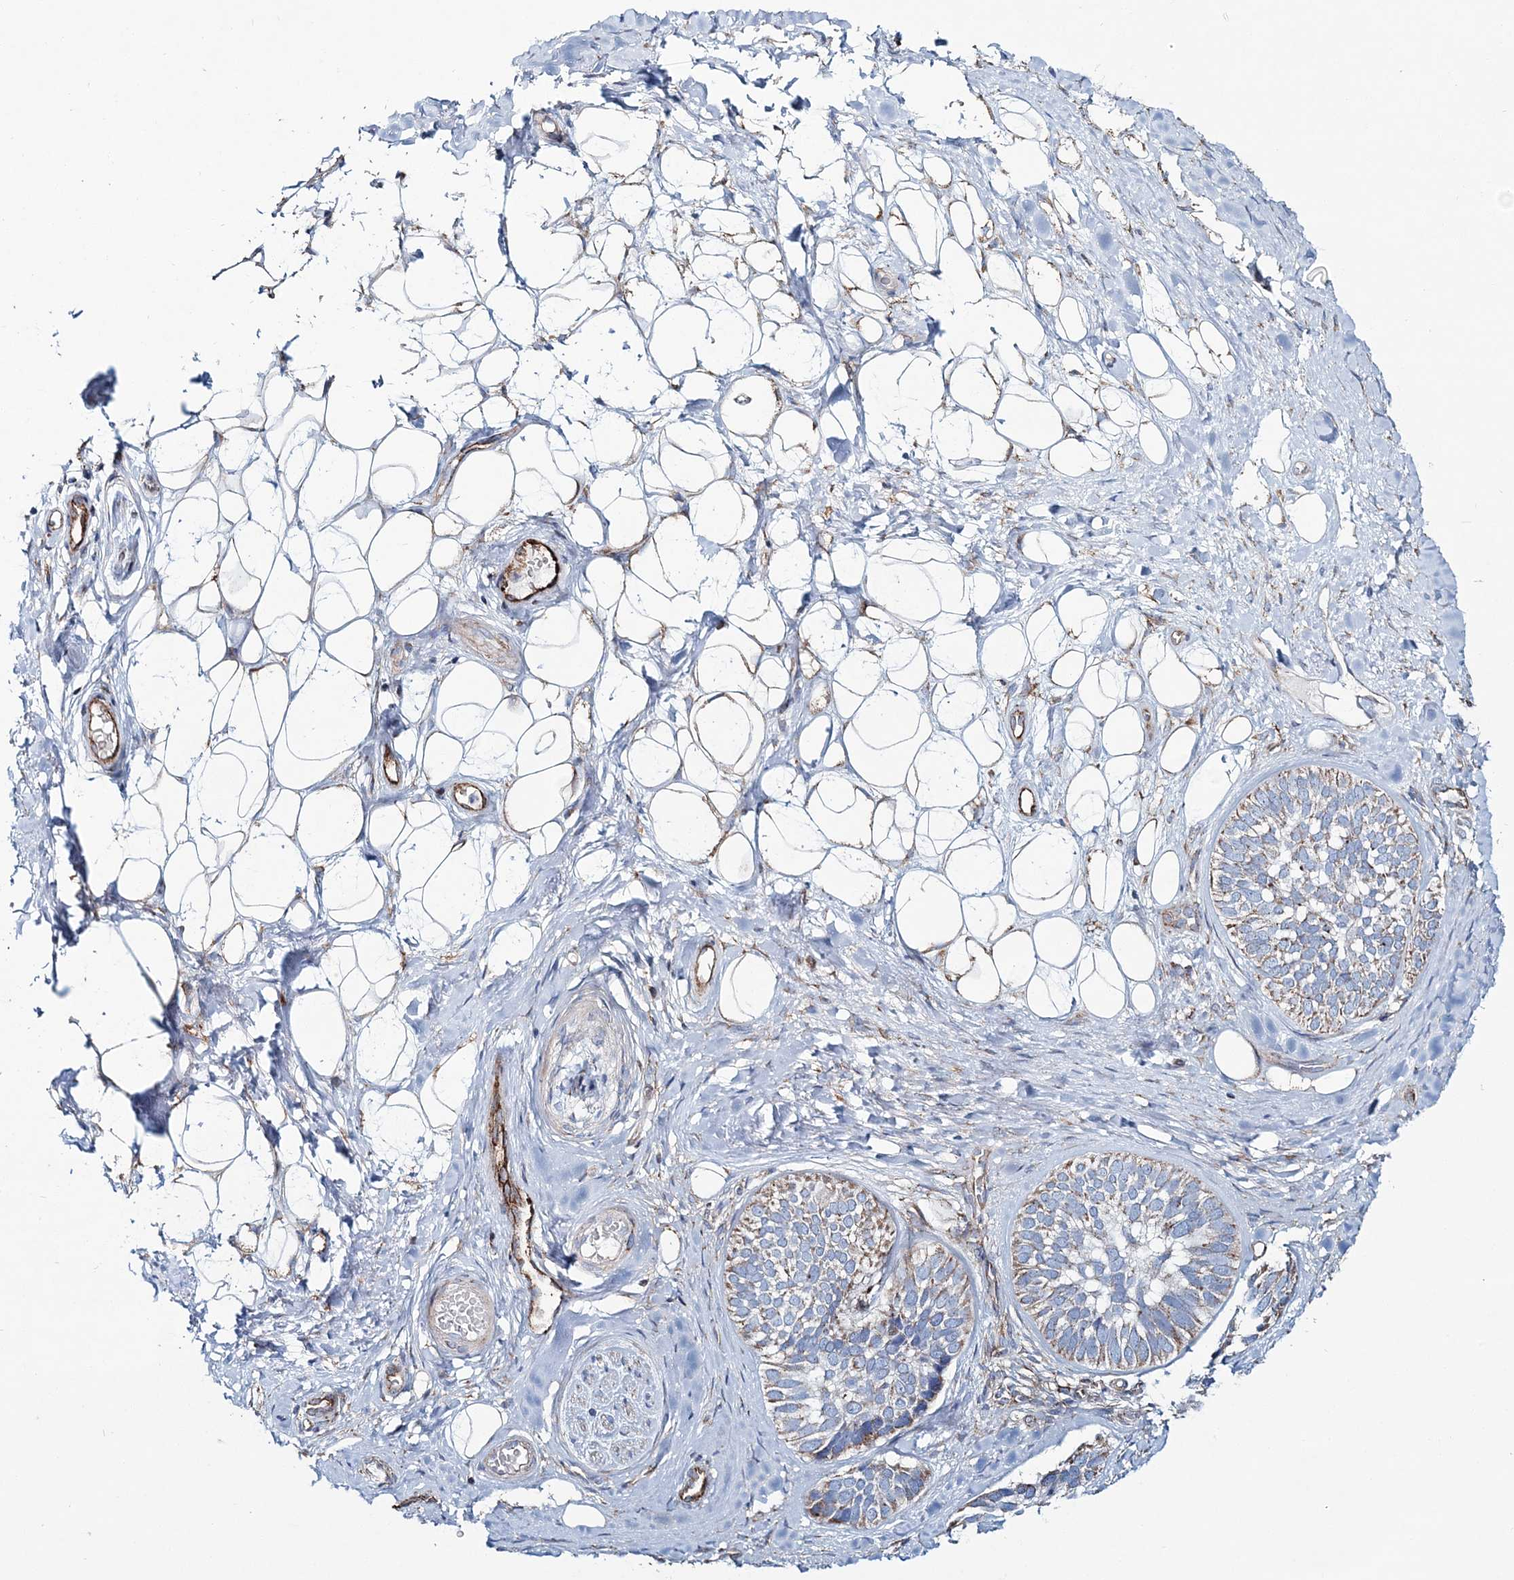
{"staining": {"intensity": "weak", "quantity": ">75%", "location": "cytoplasmic/membranous"}, "tissue": "skin cancer", "cell_type": "Tumor cells", "image_type": "cancer", "snomed": [{"axis": "morphology", "description": "Basal cell carcinoma"}, {"axis": "topography", "description": "Skin"}], "caption": "Weak cytoplasmic/membranous staining for a protein is seen in approximately >75% of tumor cells of basal cell carcinoma (skin) using IHC.", "gene": "ARHGAP6", "patient": {"sex": "male", "age": 62}}